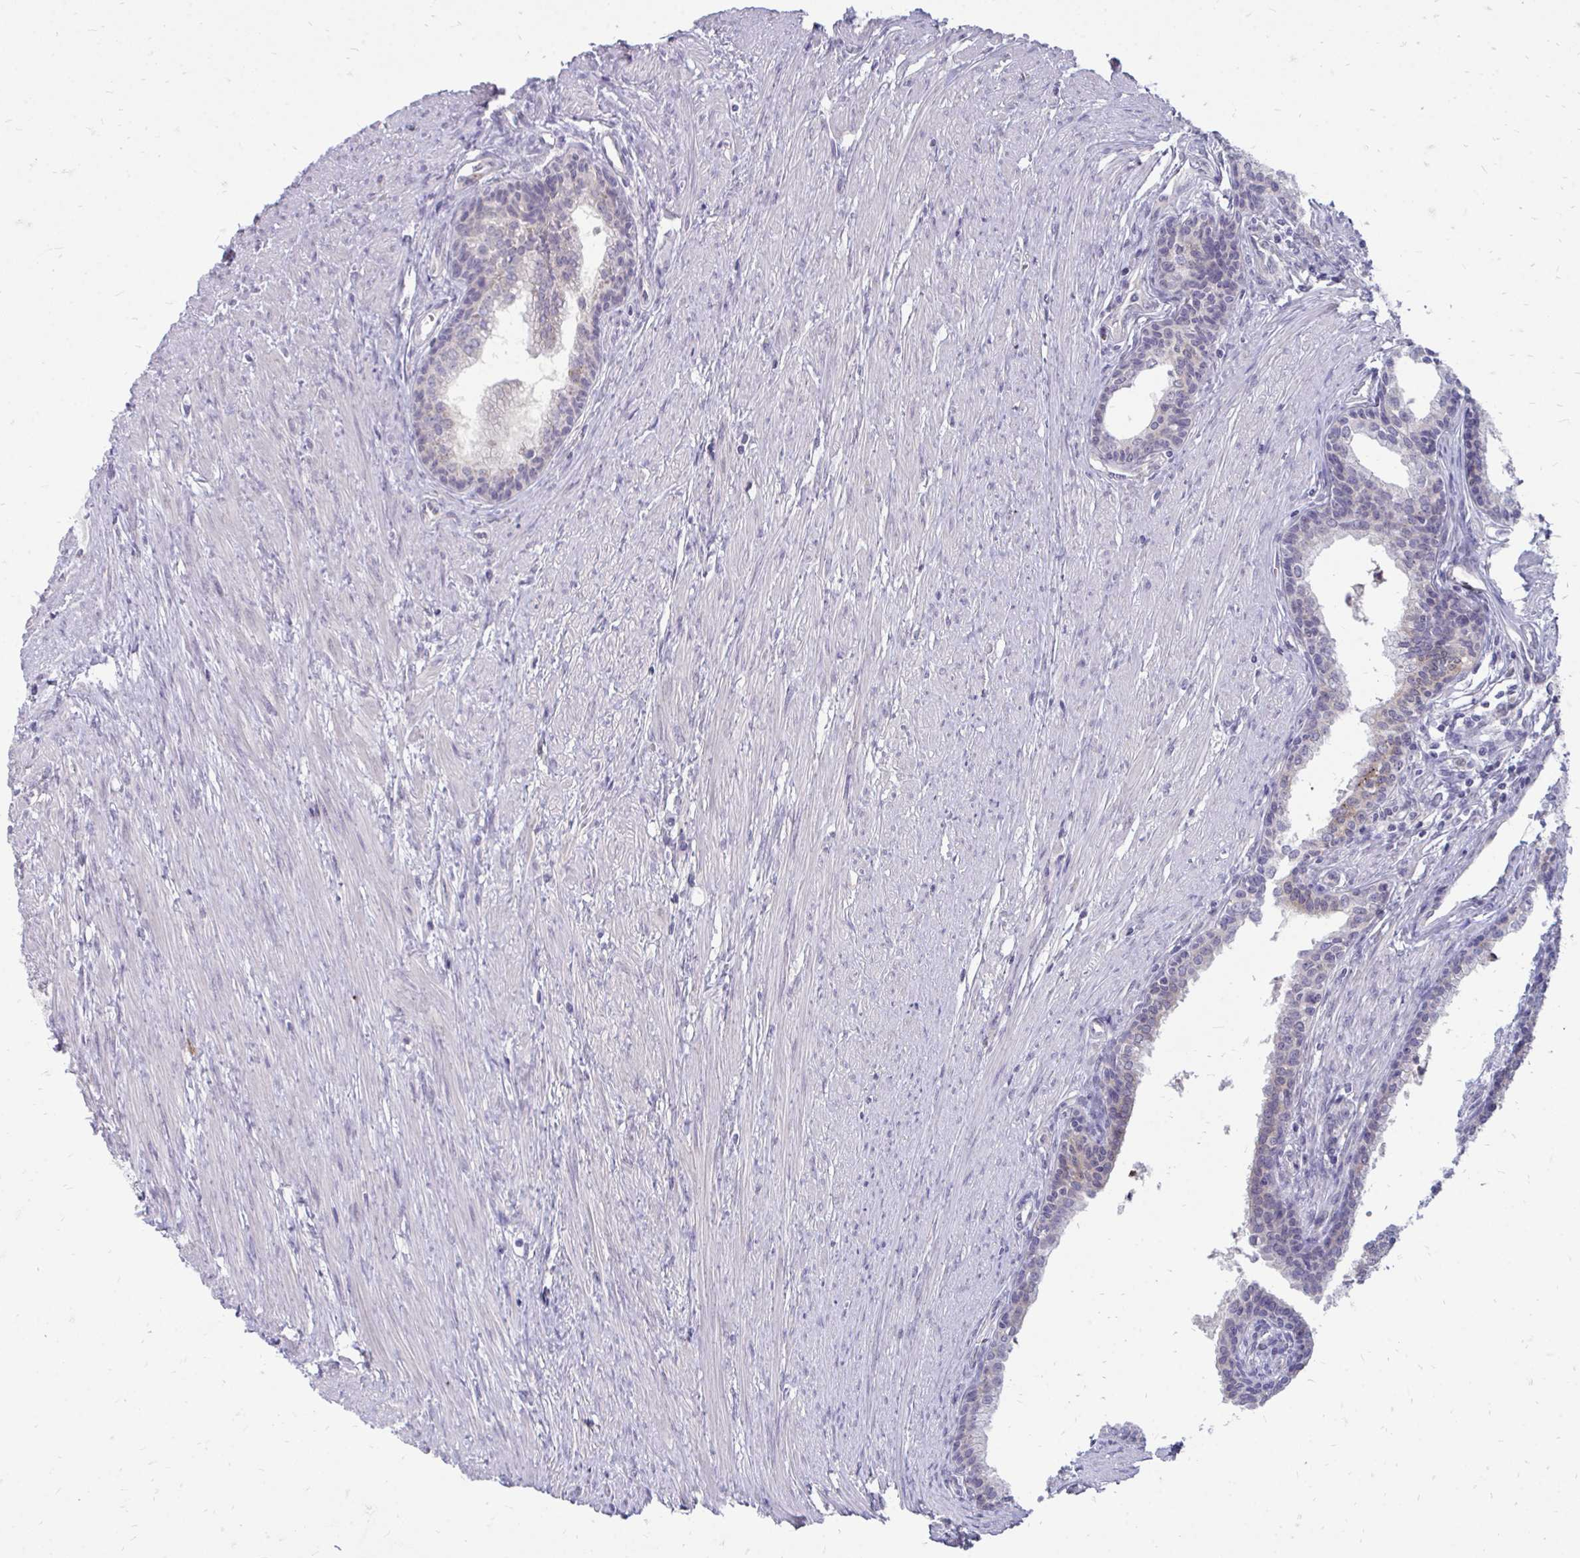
{"staining": {"intensity": "weak", "quantity": "<25%", "location": "cytoplasmic/membranous"}, "tissue": "prostate cancer", "cell_type": "Tumor cells", "image_type": "cancer", "snomed": [{"axis": "morphology", "description": "Adenocarcinoma, High grade"}, {"axis": "topography", "description": "Prostate"}], "caption": "Image shows no significant protein staining in tumor cells of adenocarcinoma (high-grade) (prostate). Brightfield microscopy of immunohistochemistry (IHC) stained with DAB (brown) and hematoxylin (blue), captured at high magnification.", "gene": "ACSL5", "patient": {"sex": "male", "age": 68}}